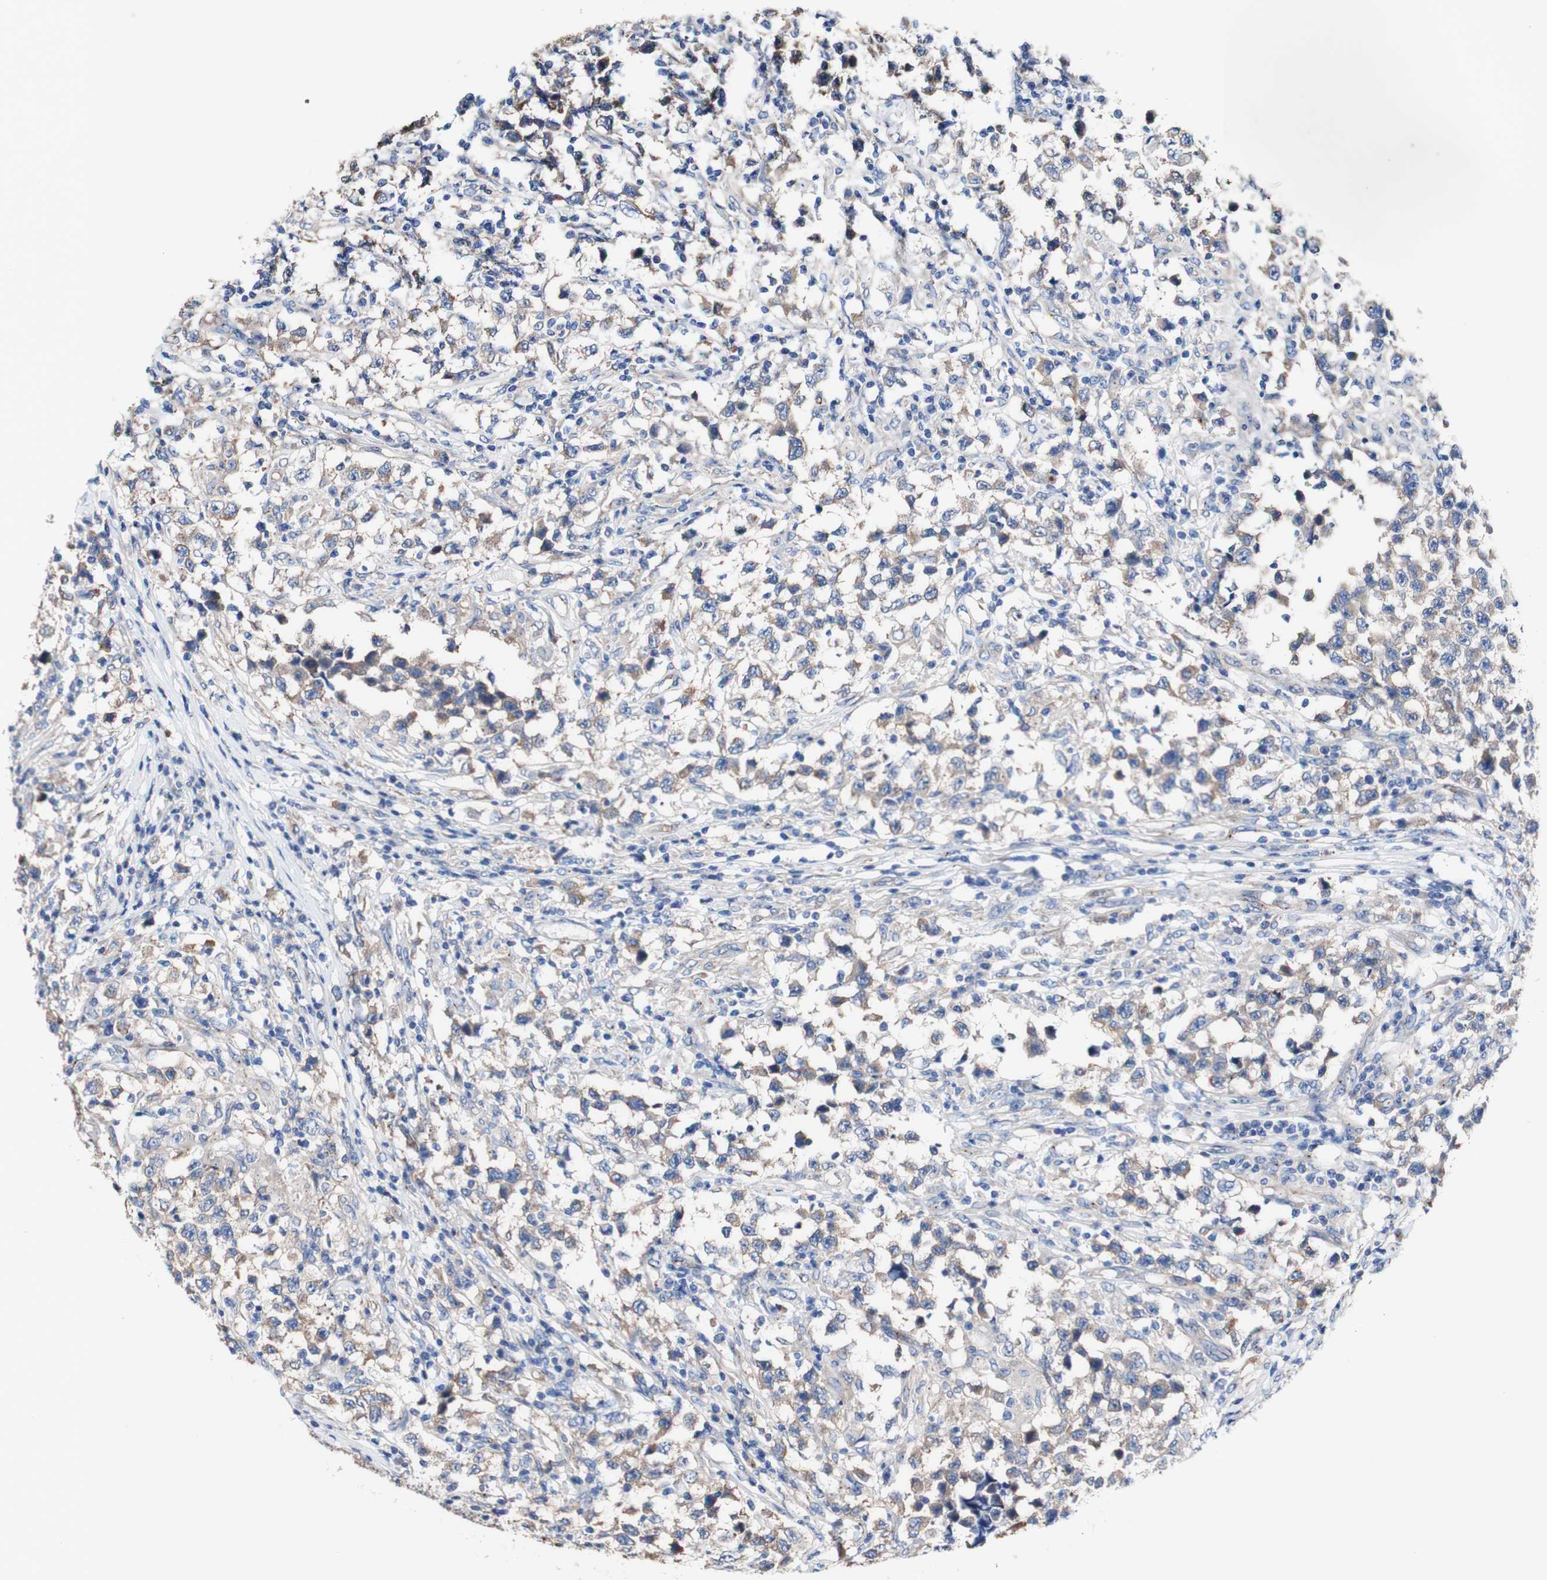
{"staining": {"intensity": "moderate", "quantity": "25%-75%", "location": "cytoplasmic/membranous"}, "tissue": "testis cancer", "cell_type": "Tumor cells", "image_type": "cancer", "snomed": [{"axis": "morphology", "description": "Carcinoma, Embryonal, NOS"}, {"axis": "topography", "description": "Testis"}], "caption": "There is medium levels of moderate cytoplasmic/membranous positivity in tumor cells of testis cancer, as demonstrated by immunohistochemical staining (brown color).", "gene": "LRIG3", "patient": {"sex": "male", "age": 21}}